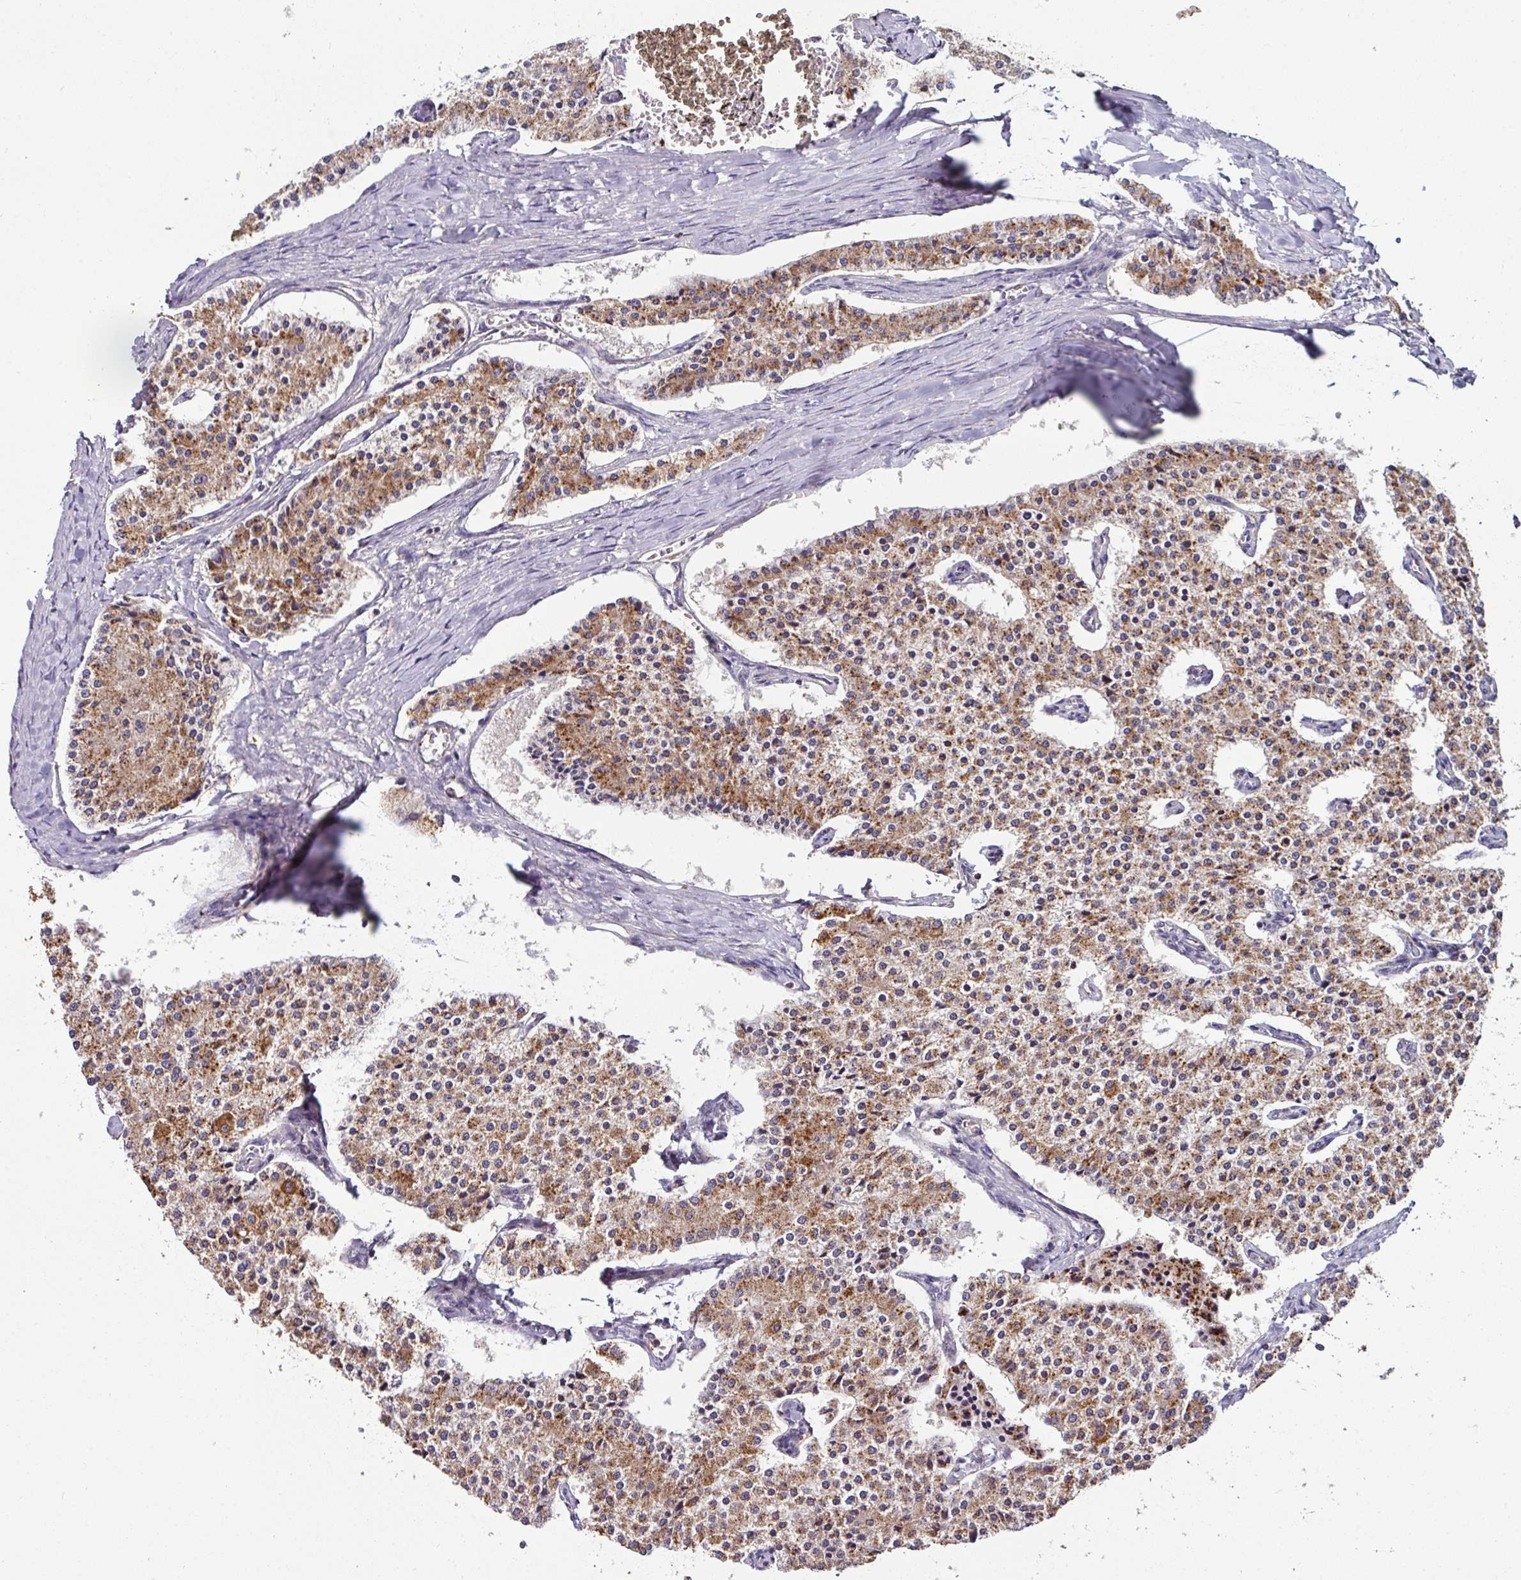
{"staining": {"intensity": "moderate", "quantity": ">75%", "location": "cytoplasmic/membranous"}, "tissue": "carcinoid", "cell_type": "Tumor cells", "image_type": "cancer", "snomed": [{"axis": "morphology", "description": "Carcinoid, malignant, NOS"}, {"axis": "topography", "description": "Colon"}], "caption": "Brown immunohistochemical staining in human carcinoid (malignant) exhibits moderate cytoplasmic/membranous positivity in approximately >75% of tumor cells.", "gene": "CPD", "patient": {"sex": "female", "age": 52}}